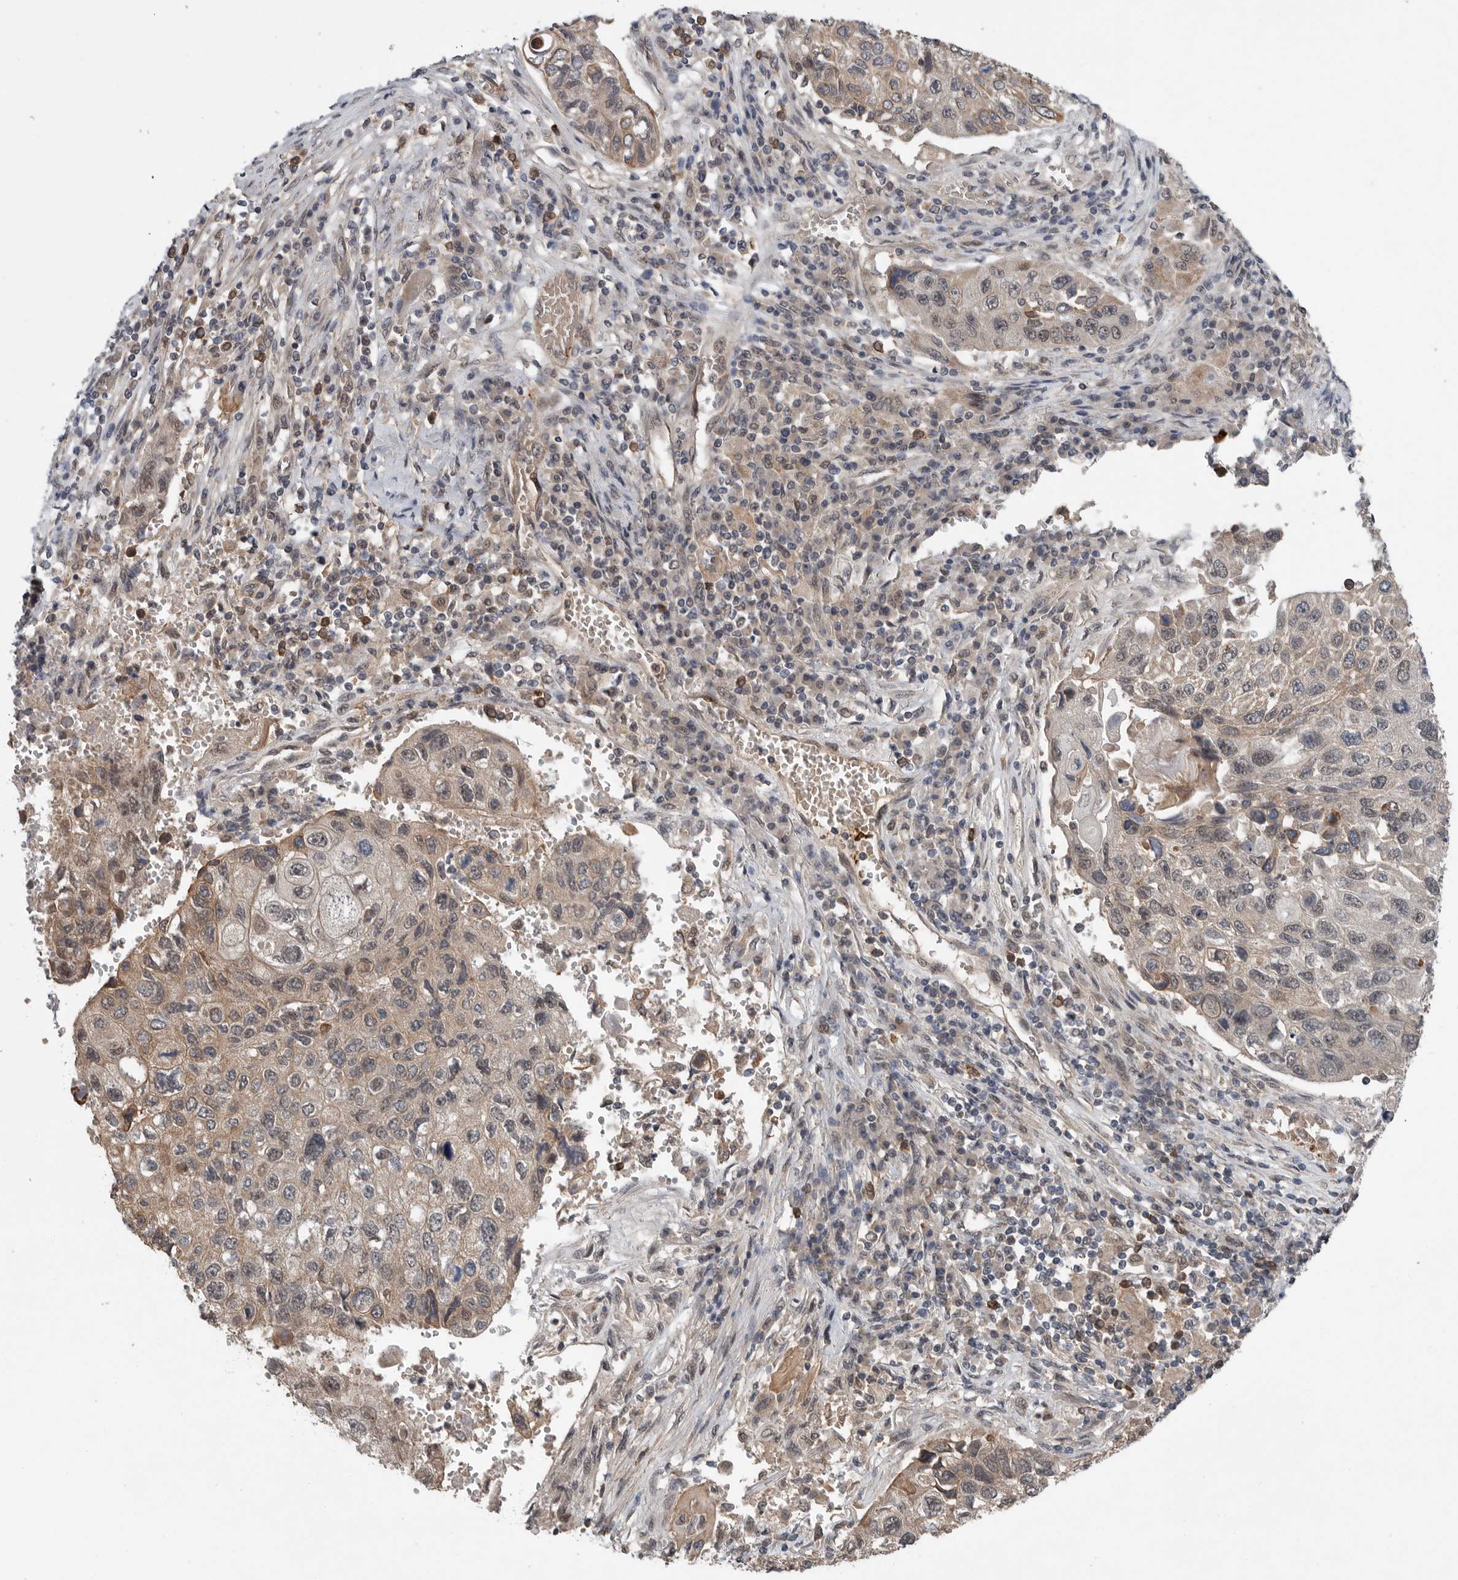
{"staining": {"intensity": "weak", "quantity": "25%-75%", "location": "cytoplasmic/membranous"}, "tissue": "lung cancer", "cell_type": "Tumor cells", "image_type": "cancer", "snomed": [{"axis": "morphology", "description": "Squamous cell carcinoma, NOS"}, {"axis": "topography", "description": "Lung"}], "caption": "DAB immunohistochemical staining of human squamous cell carcinoma (lung) reveals weak cytoplasmic/membranous protein expression in approximately 25%-75% of tumor cells.", "gene": "SCP2", "patient": {"sex": "male", "age": 61}}